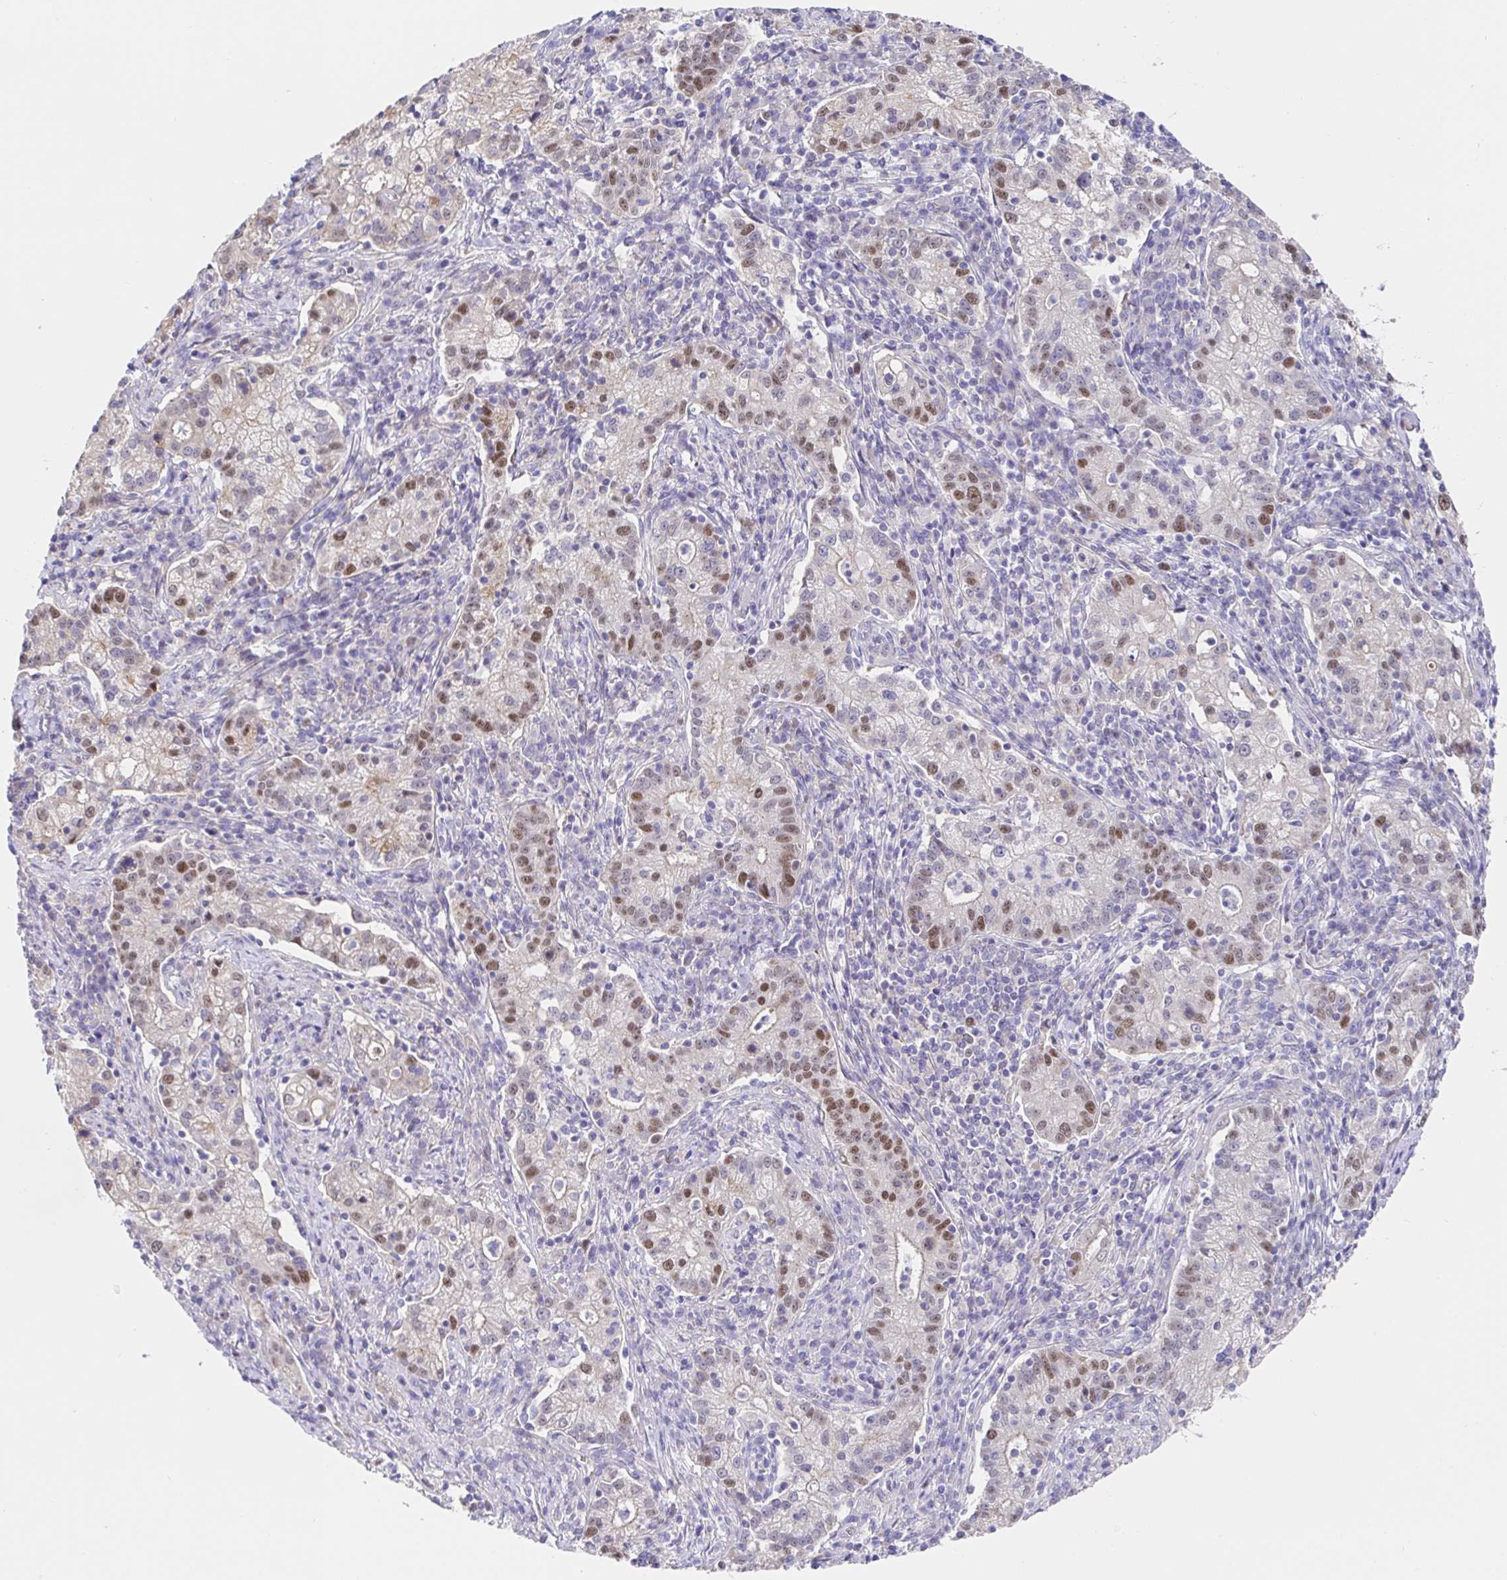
{"staining": {"intensity": "moderate", "quantity": "25%-75%", "location": "nuclear"}, "tissue": "cervical cancer", "cell_type": "Tumor cells", "image_type": "cancer", "snomed": [{"axis": "morphology", "description": "Normal tissue, NOS"}, {"axis": "morphology", "description": "Adenocarcinoma, NOS"}, {"axis": "topography", "description": "Cervix"}], "caption": "Immunohistochemical staining of adenocarcinoma (cervical) displays moderate nuclear protein expression in approximately 25%-75% of tumor cells.", "gene": "TIMELESS", "patient": {"sex": "female", "age": 44}}